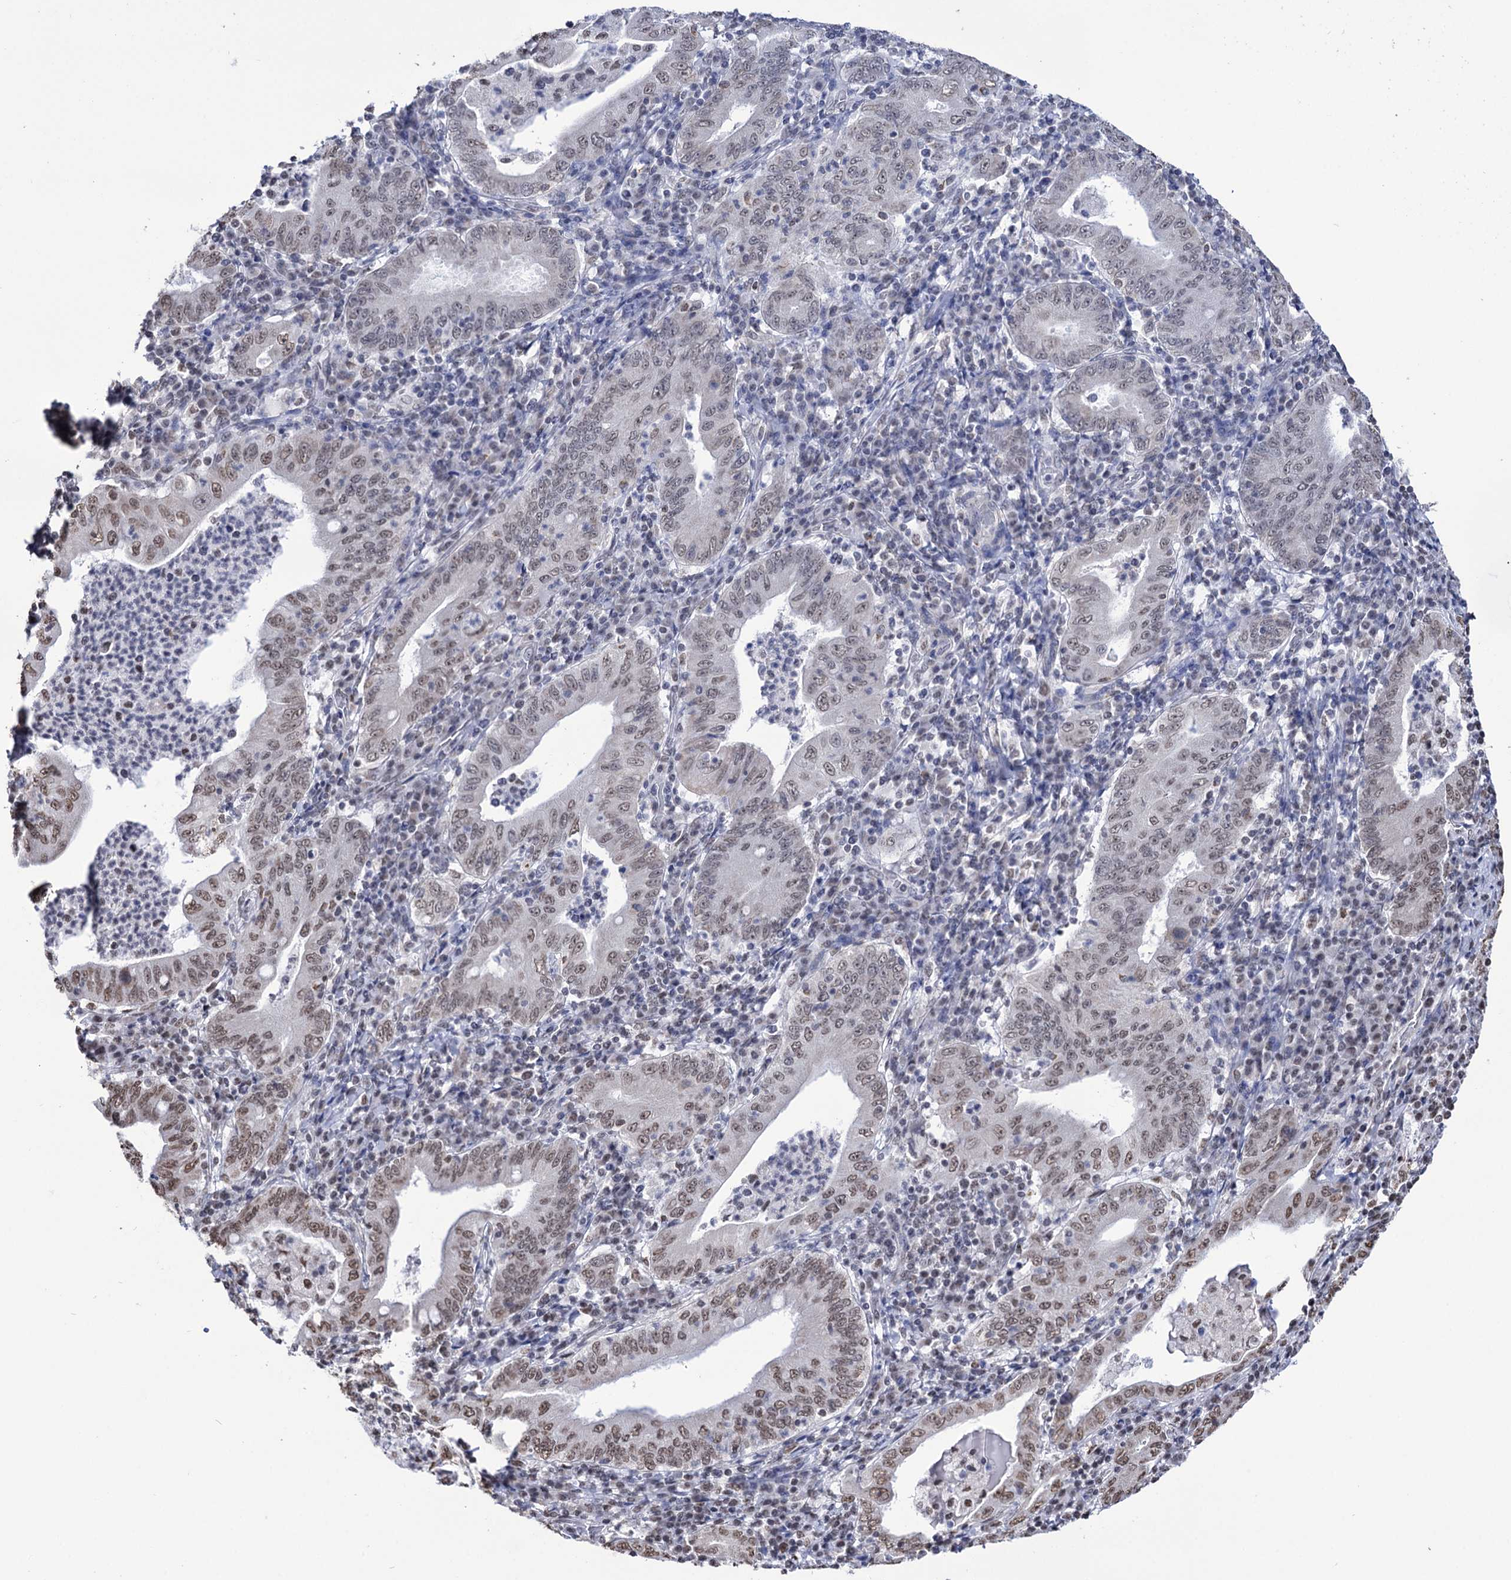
{"staining": {"intensity": "moderate", "quantity": "25%-75%", "location": "nuclear"}, "tissue": "stomach cancer", "cell_type": "Tumor cells", "image_type": "cancer", "snomed": [{"axis": "morphology", "description": "Normal tissue, NOS"}, {"axis": "morphology", "description": "Adenocarcinoma, NOS"}, {"axis": "topography", "description": "Esophagus"}, {"axis": "topography", "description": "Stomach, upper"}, {"axis": "topography", "description": "Peripheral nerve tissue"}], "caption": "Immunohistochemistry photomicrograph of neoplastic tissue: human stomach cancer stained using immunohistochemistry displays medium levels of moderate protein expression localized specifically in the nuclear of tumor cells, appearing as a nuclear brown color.", "gene": "ABHD10", "patient": {"sex": "male", "age": 62}}